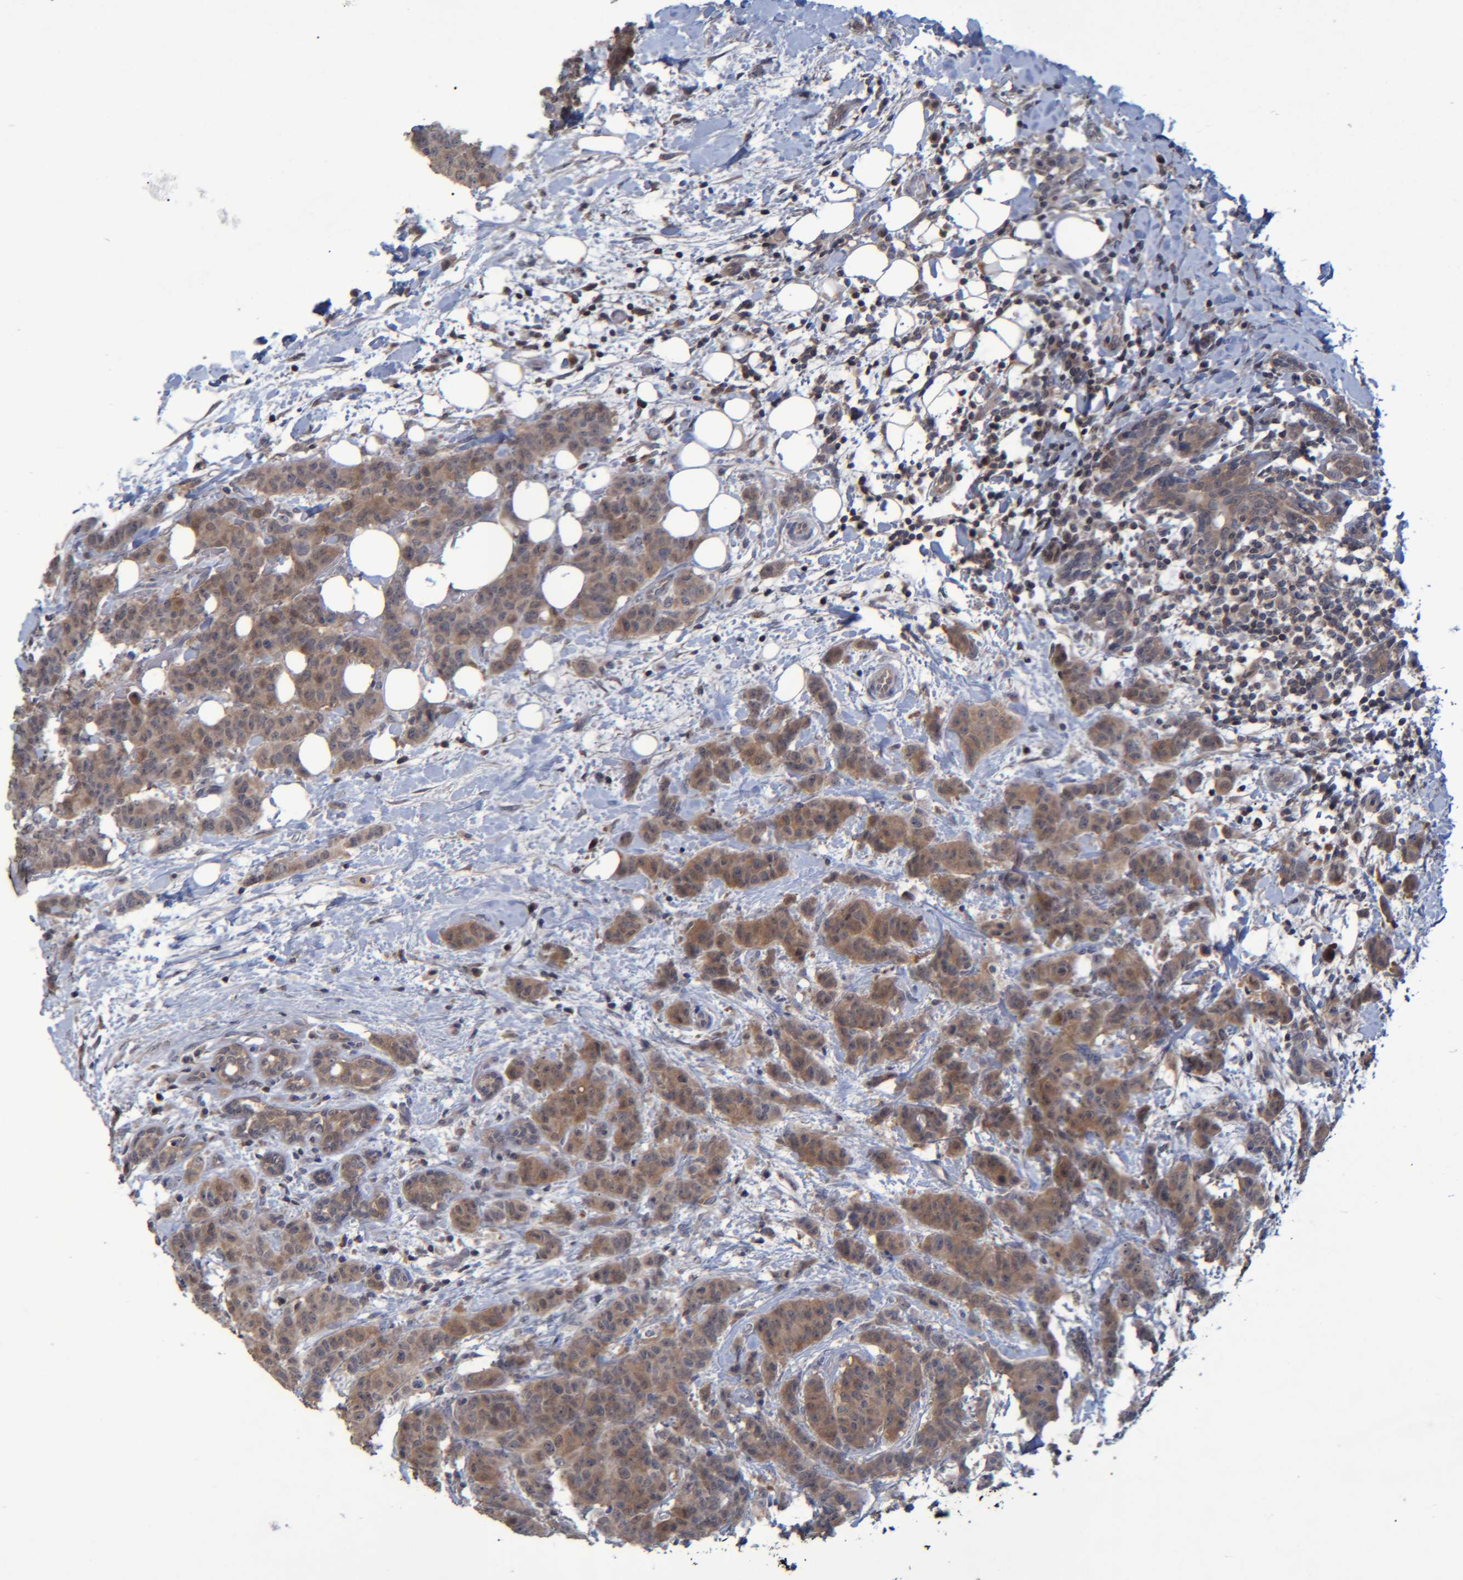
{"staining": {"intensity": "moderate", "quantity": ">75%", "location": "cytoplasmic/membranous"}, "tissue": "breast cancer", "cell_type": "Tumor cells", "image_type": "cancer", "snomed": [{"axis": "morphology", "description": "Normal tissue, NOS"}, {"axis": "morphology", "description": "Duct carcinoma"}, {"axis": "topography", "description": "Breast"}], "caption": "Immunohistochemistry (IHC) image of human breast cancer (intraductal carcinoma) stained for a protein (brown), which demonstrates medium levels of moderate cytoplasmic/membranous expression in approximately >75% of tumor cells.", "gene": "PCYT2", "patient": {"sex": "female", "age": 40}}